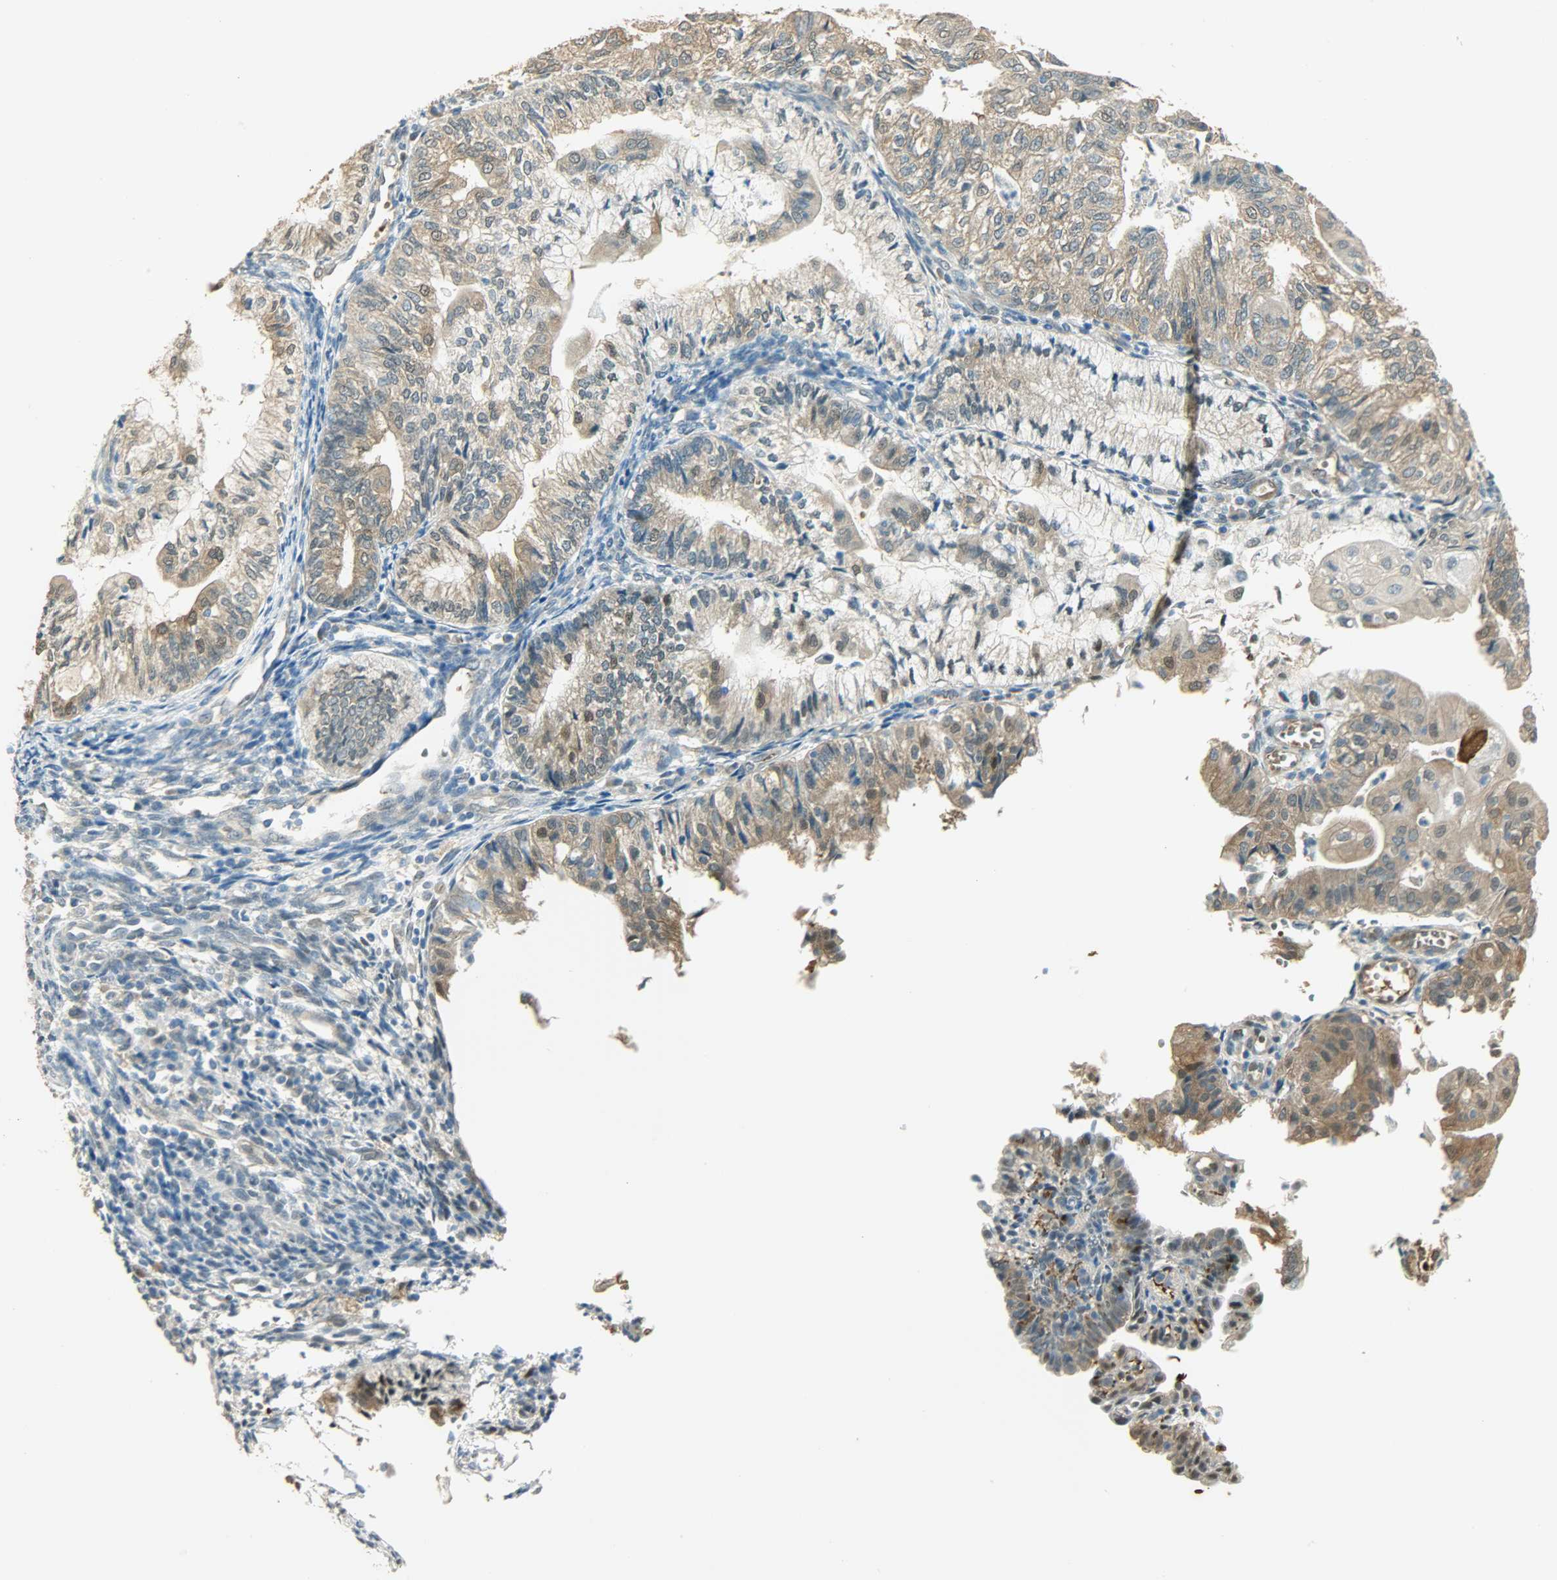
{"staining": {"intensity": "moderate", "quantity": "25%-75%", "location": "cytoplasmic/membranous"}, "tissue": "endometrial cancer", "cell_type": "Tumor cells", "image_type": "cancer", "snomed": [{"axis": "morphology", "description": "Adenocarcinoma, NOS"}, {"axis": "topography", "description": "Endometrium"}], "caption": "A medium amount of moderate cytoplasmic/membranous staining is seen in approximately 25%-75% of tumor cells in endometrial adenocarcinoma tissue.", "gene": "PRMT5", "patient": {"sex": "female", "age": 59}}